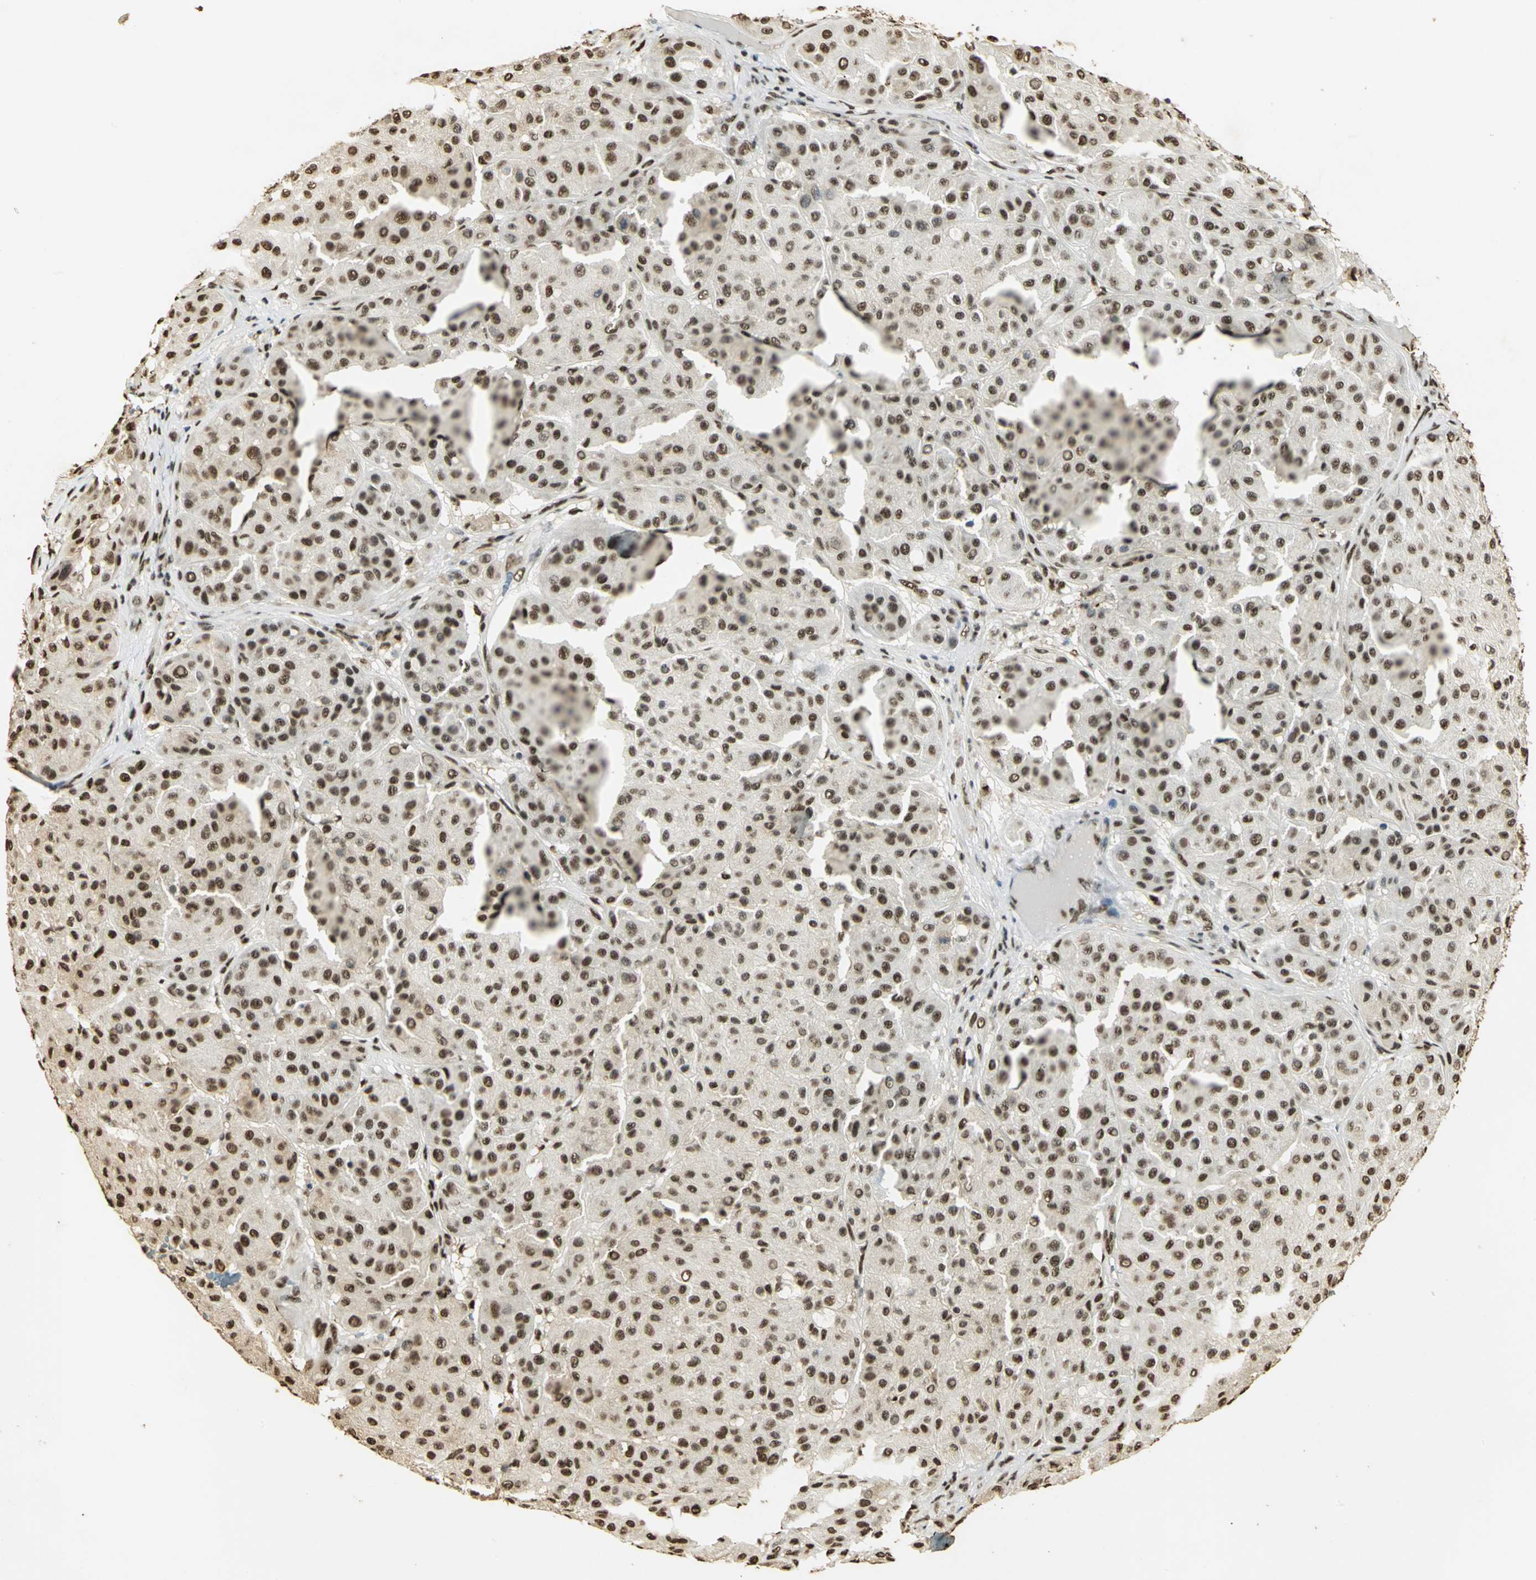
{"staining": {"intensity": "strong", "quantity": ">75%", "location": "nuclear"}, "tissue": "melanoma", "cell_type": "Tumor cells", "image_type": "cancer", "snomed": [{"axis": "morphology", "description": "Normal tissue, NOS"}, {"axis": "morphology", "description": "Malignant melanoma, Metastatic site"}, {"axis": "topography", "description": "Skin"}], "caption": "Immunohistochemistry (IHC) of melanoma demonstrates high levels of strong nuclear positivity in approximately >75% of tumor cells.", "gene": "SET", "patient": {"sex": "male", "age": 41}}